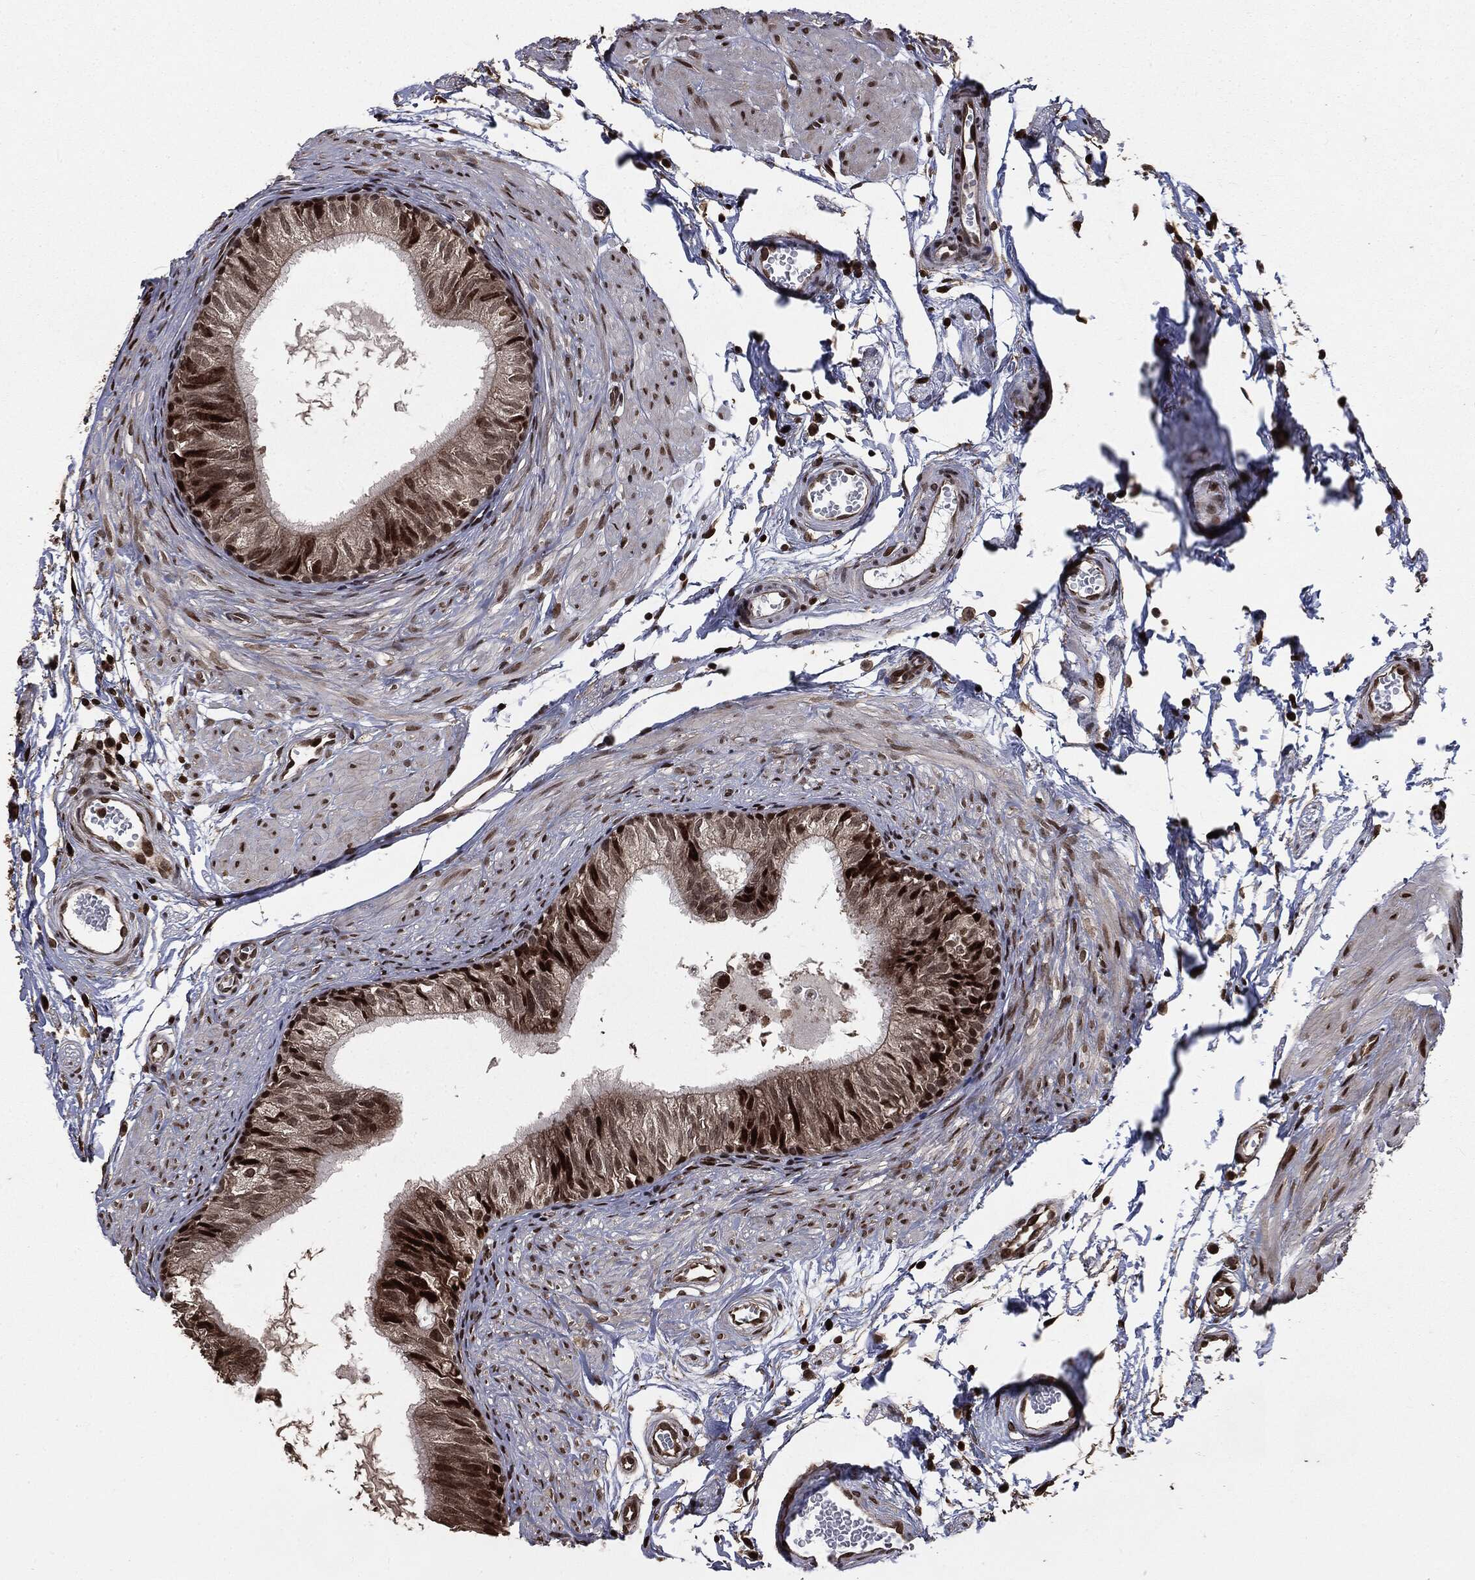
{"staining": {"intensity": "strong", "quantity": "25%-75%", "location": "nuclear"}, "tissue": "epididymis", "cell_type": "Glandular cells", "image_type": "normal", "snomed": [{"axis": "morphology", "description": "Normal tissue, NOS"}, {"axis": "topography", "description": "Epididymis"}], "caption": "Epididymis was stained to show a protein in brown. There is high levels of strong nuclear positivity in approximately 25%-75% of glandular cells.", "gene": "DVL2", "patient": {"sex": "male", "age": 22}}